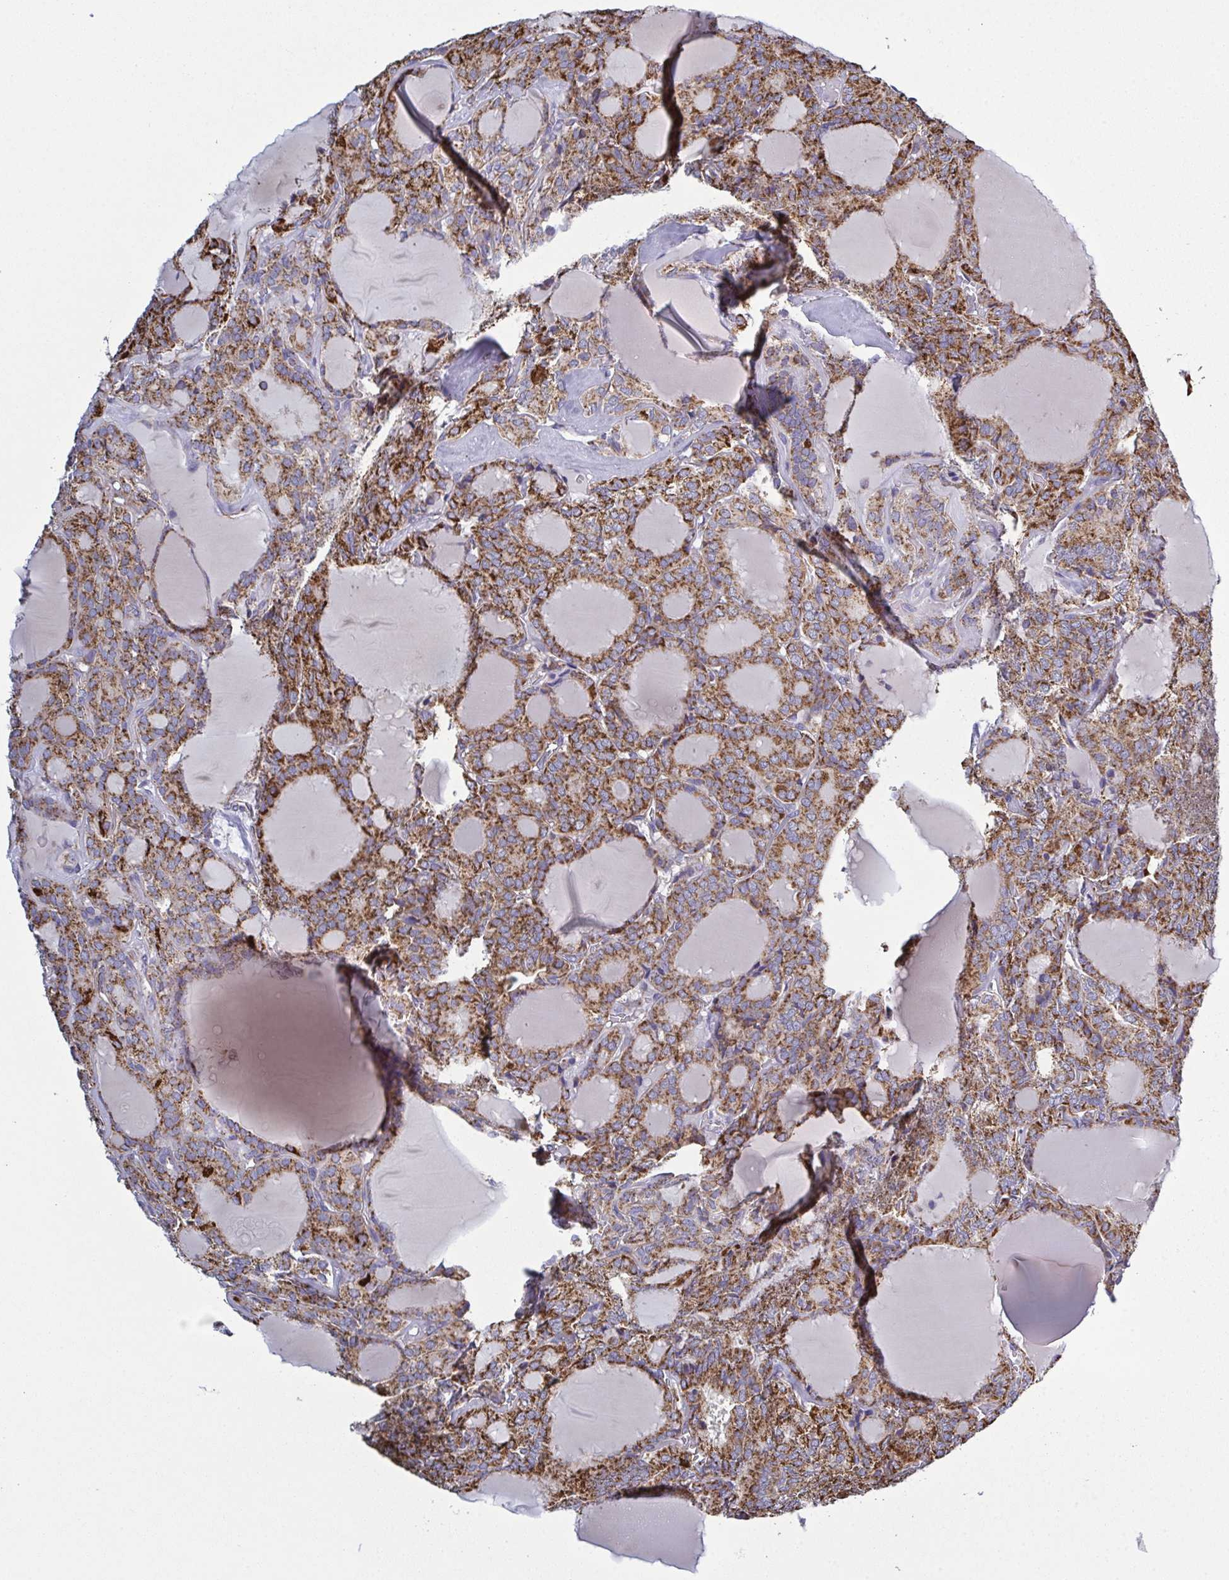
{"staining": {"intensity": "strong", "quantity": ">75%", "location": "cytoplasmic/membranous"}, "tissue": "thyroid cancer", "cell_type": "Tumor cells", "image_type": "cancer", "snomed": [{"axis": "morphology", "description": "Follicular adenoma carcinoma, NOS"}, {"axis": "topography", "description": "Thyroid gland"}], "caption": "About >75% of tumor cells in human thyroid cancer (follicular adenoma carcinoma) demonstrate strong cytoplasmic/membranous protein positivity as visualized by brown immunohistochemical staining.", "gene": "CSDE1", "patient": {"sex": "male", "age": 74}}